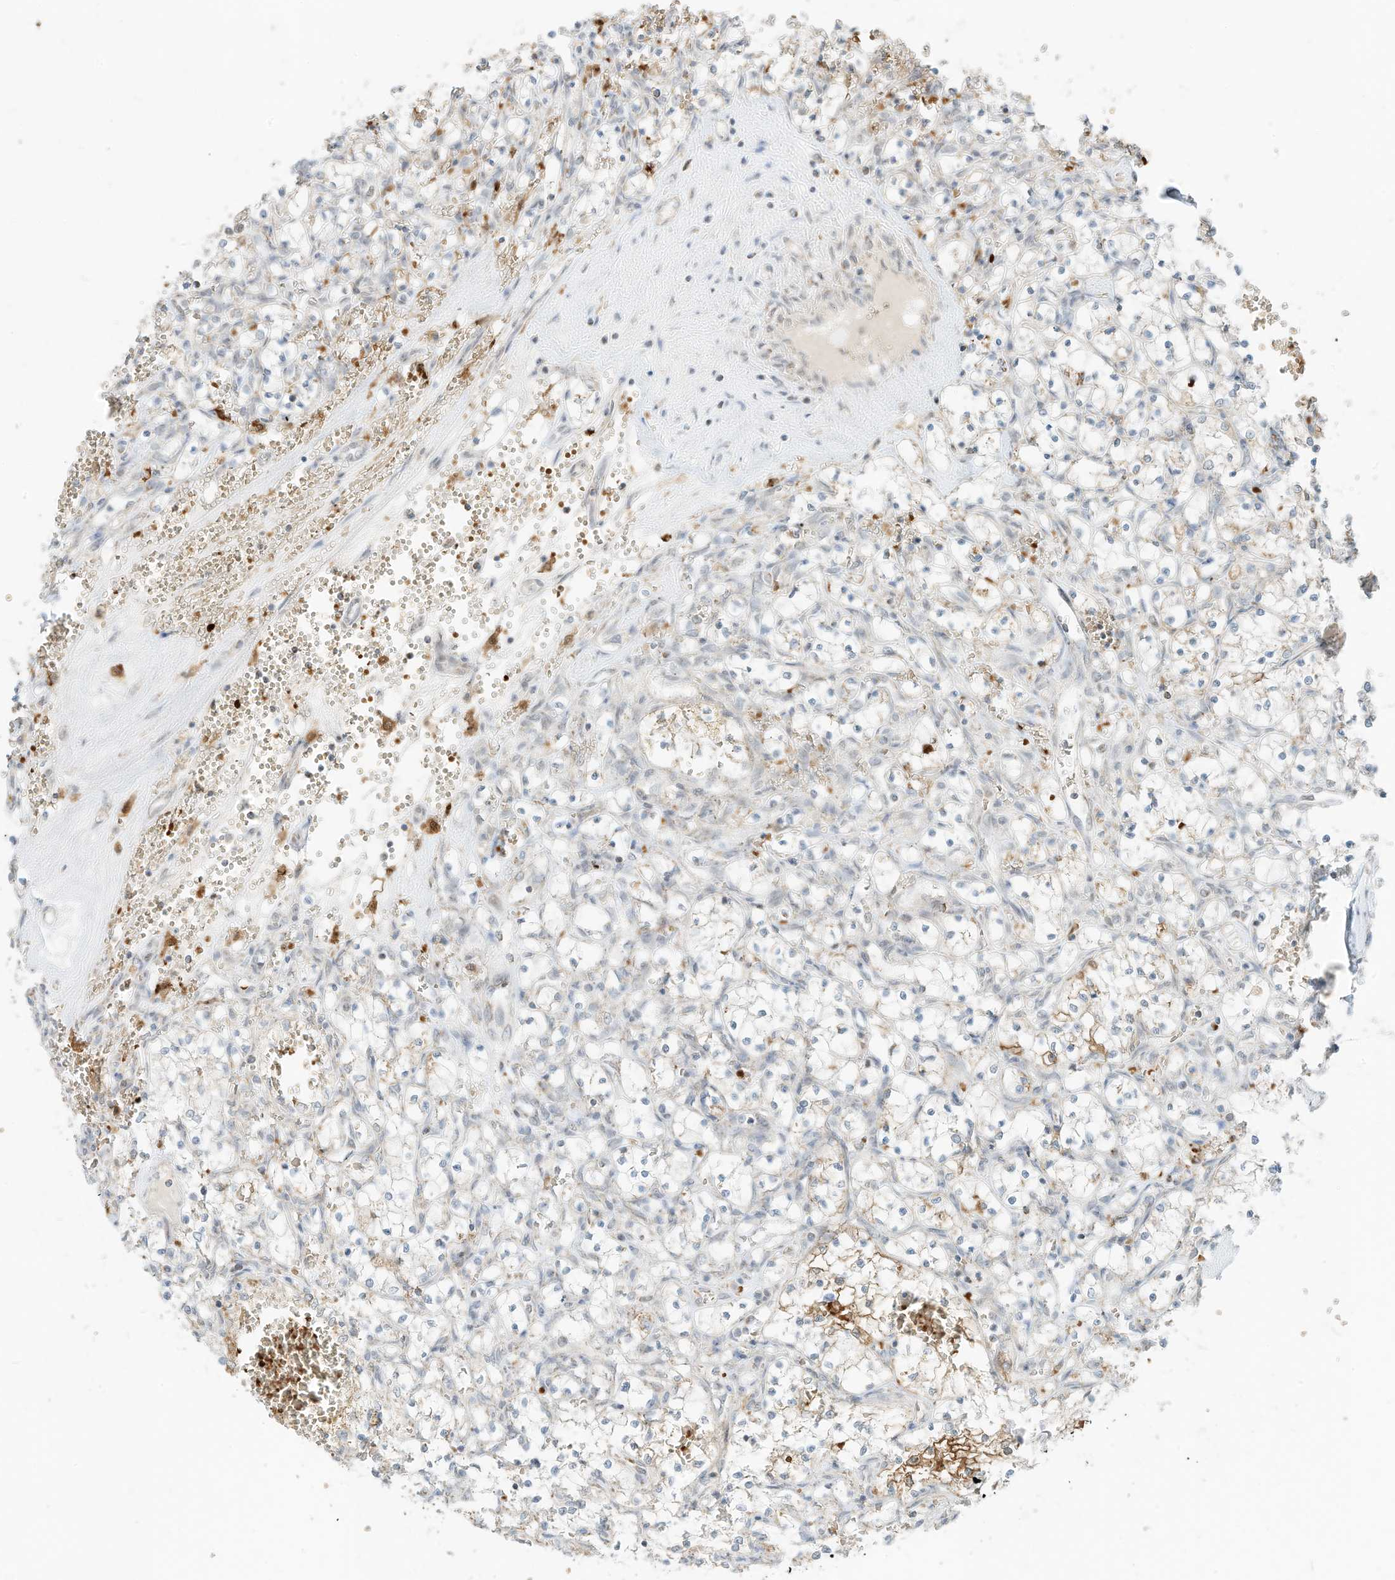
{"staining": {"intensity": "negative", "quantity": "none", "location": "none"}, "tissue": "renal cancer", "cell_type": "Tumor cells", "image_type": "cancer", "snomed": [{"axis": "morphology", "description": "Adenocarcinoma, NOS"}, {"axis": "topography", "description": "Kidney"}], "caption": "Immunohistochemistry (IHC) of renal cancer (adenocarcinoma) exhibits no positivity in tumor cells.", "gene": "MTUS2", "patient": {"sex": "female", "age": 69}}